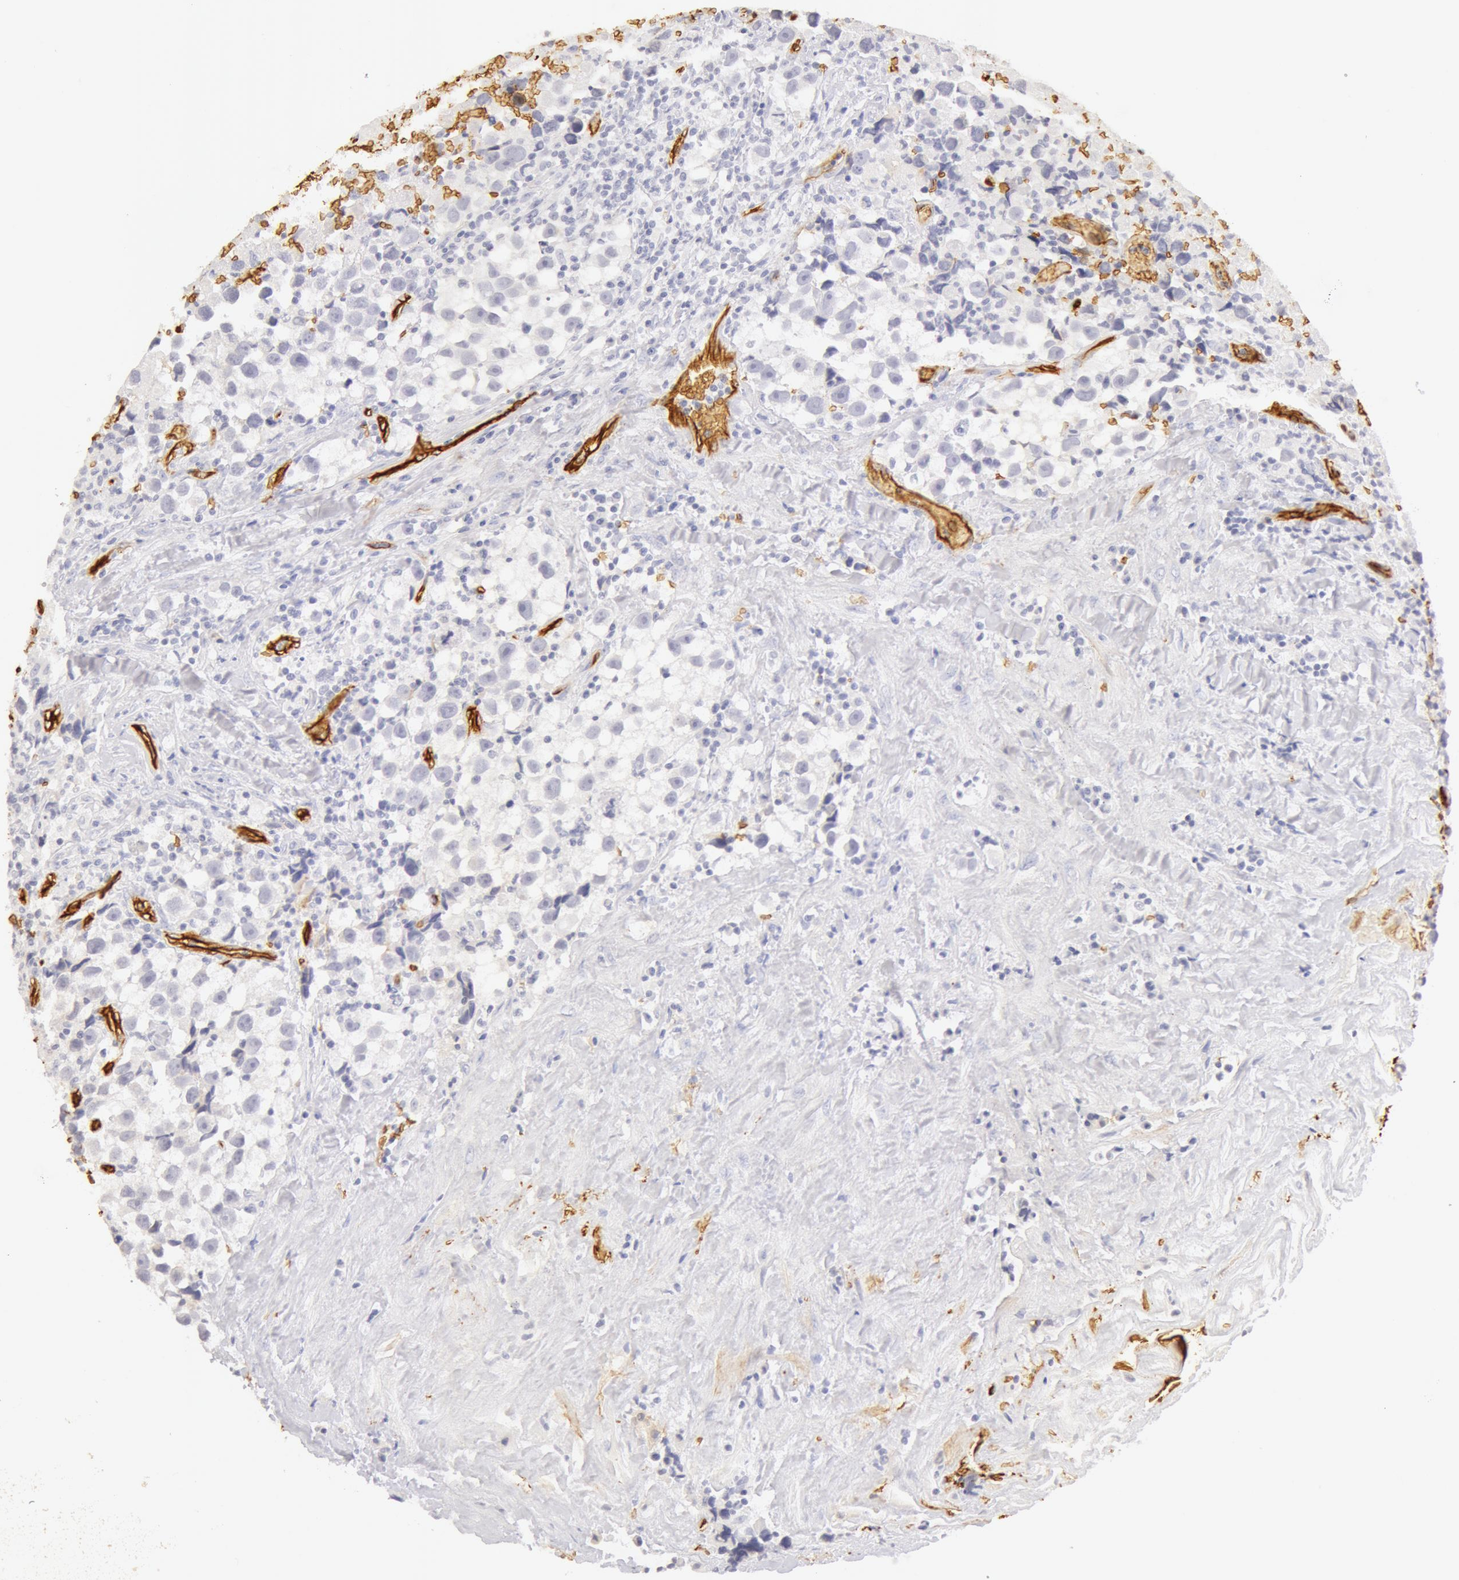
{"staining": {"intensity": "negative", "quantity": "none", "location": "none"}, "tissue": "testis cancer", "cell_type": "Tumor cells", "image_type": "cancer", "snomed": [{"axis": "morphology", "description": "Seminoma, NOS"}, {"axis": "topography", "description": "Testis"}], "caption": "This is an immunohistochemistry (IHC) micrograph of human testis cancer (seminoma). There is no positivity in tumor cells.", "gene": "AQP1", "patient": {"sex": "male", "age": 43}}